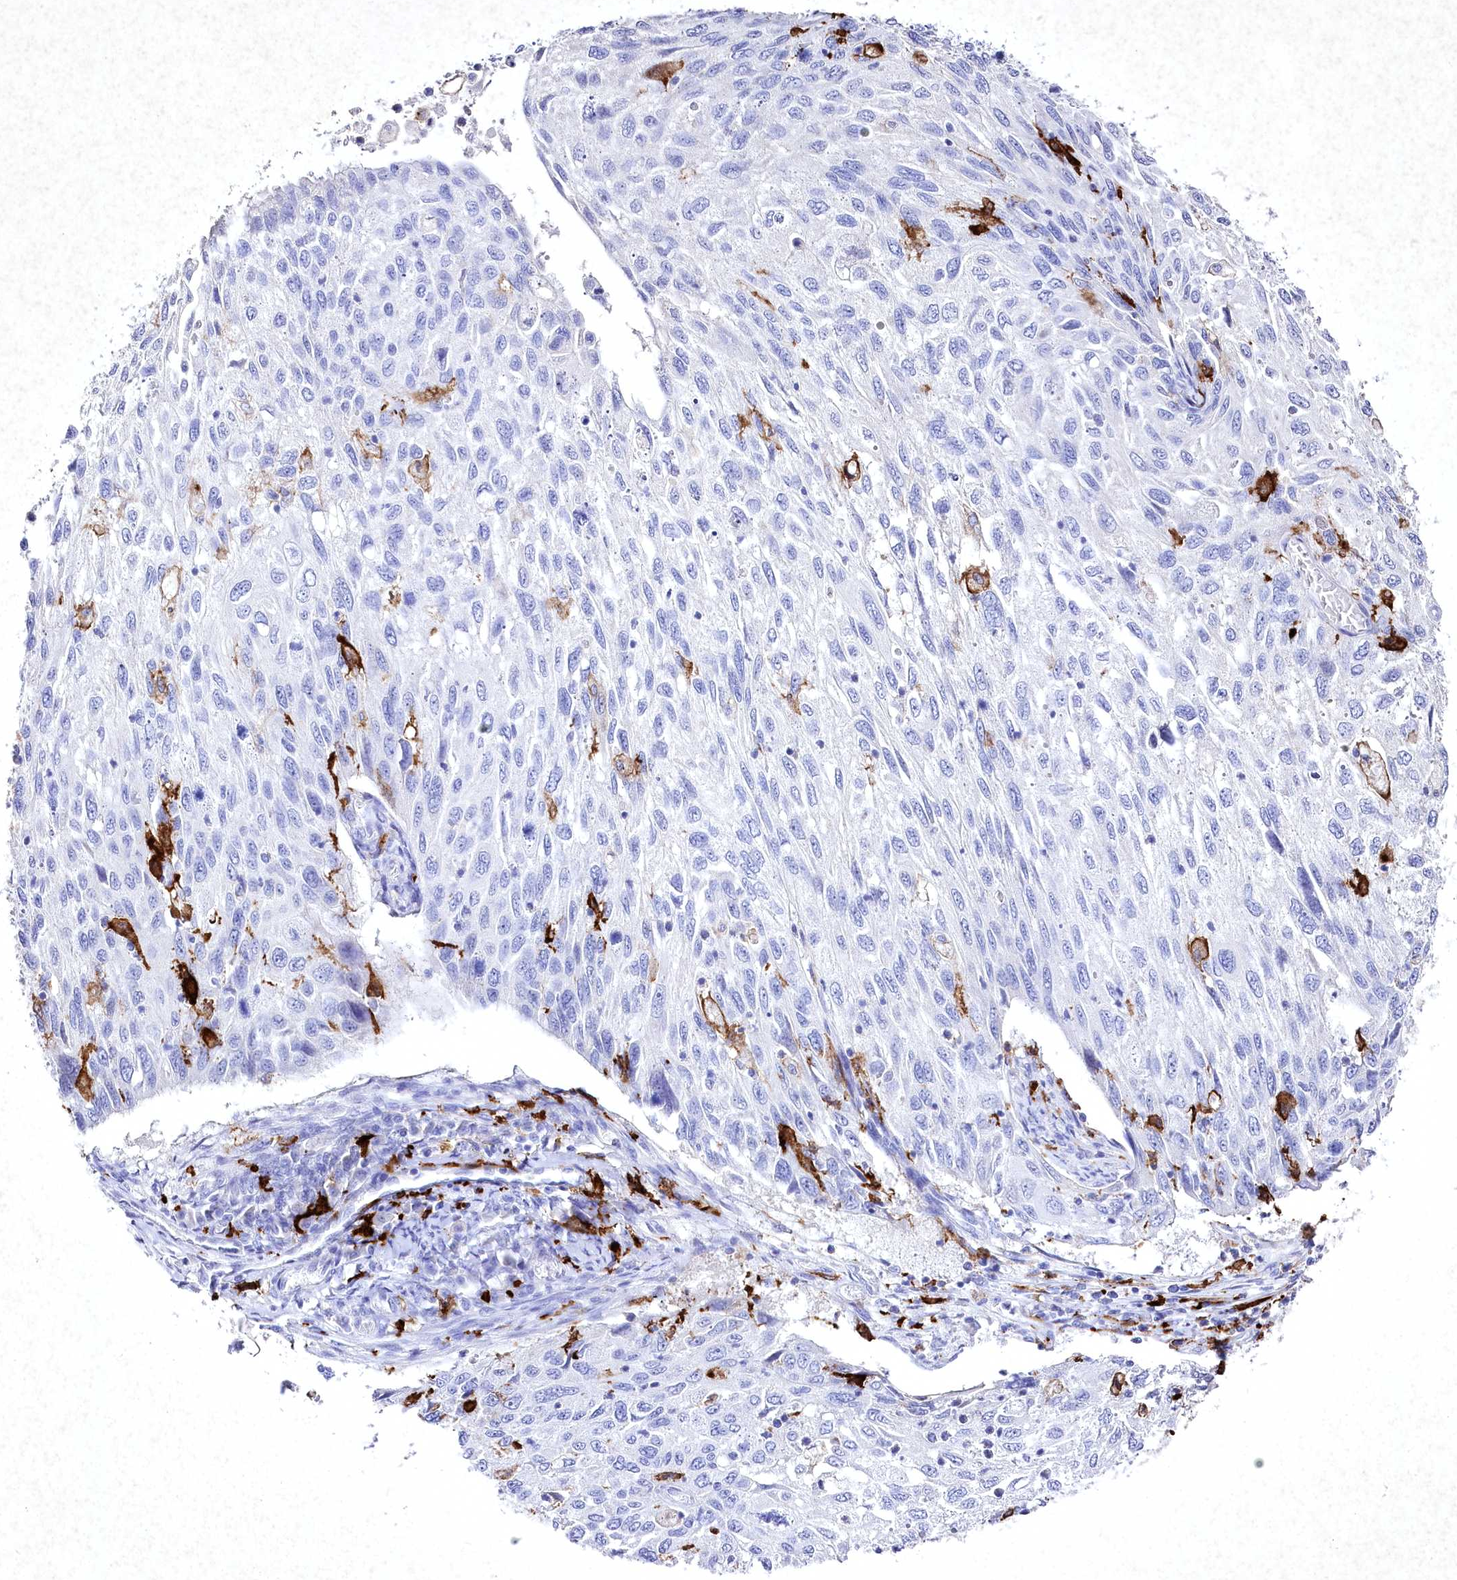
{"staining": {"intensity": "negative", "quantity": "none", "location": "none"}, "tissue": "cervical cancer", "cell_type": "Tumor cells", "image_type": "cancer", "snomed": [{"axis": "morphology", "description": "Squamous cell carcinoma, NOS"}, {"axis": "topography", "description": "Cervix"}], "caption": "Immunohistochemistry (IHC) photomicrograph of neoplastic tissue: human cervical cancer stained with DAB shows no significant protein staining in tumor cells.", "gene": "CLEC4M", "patient": {"sex": "female", "age": 70}}